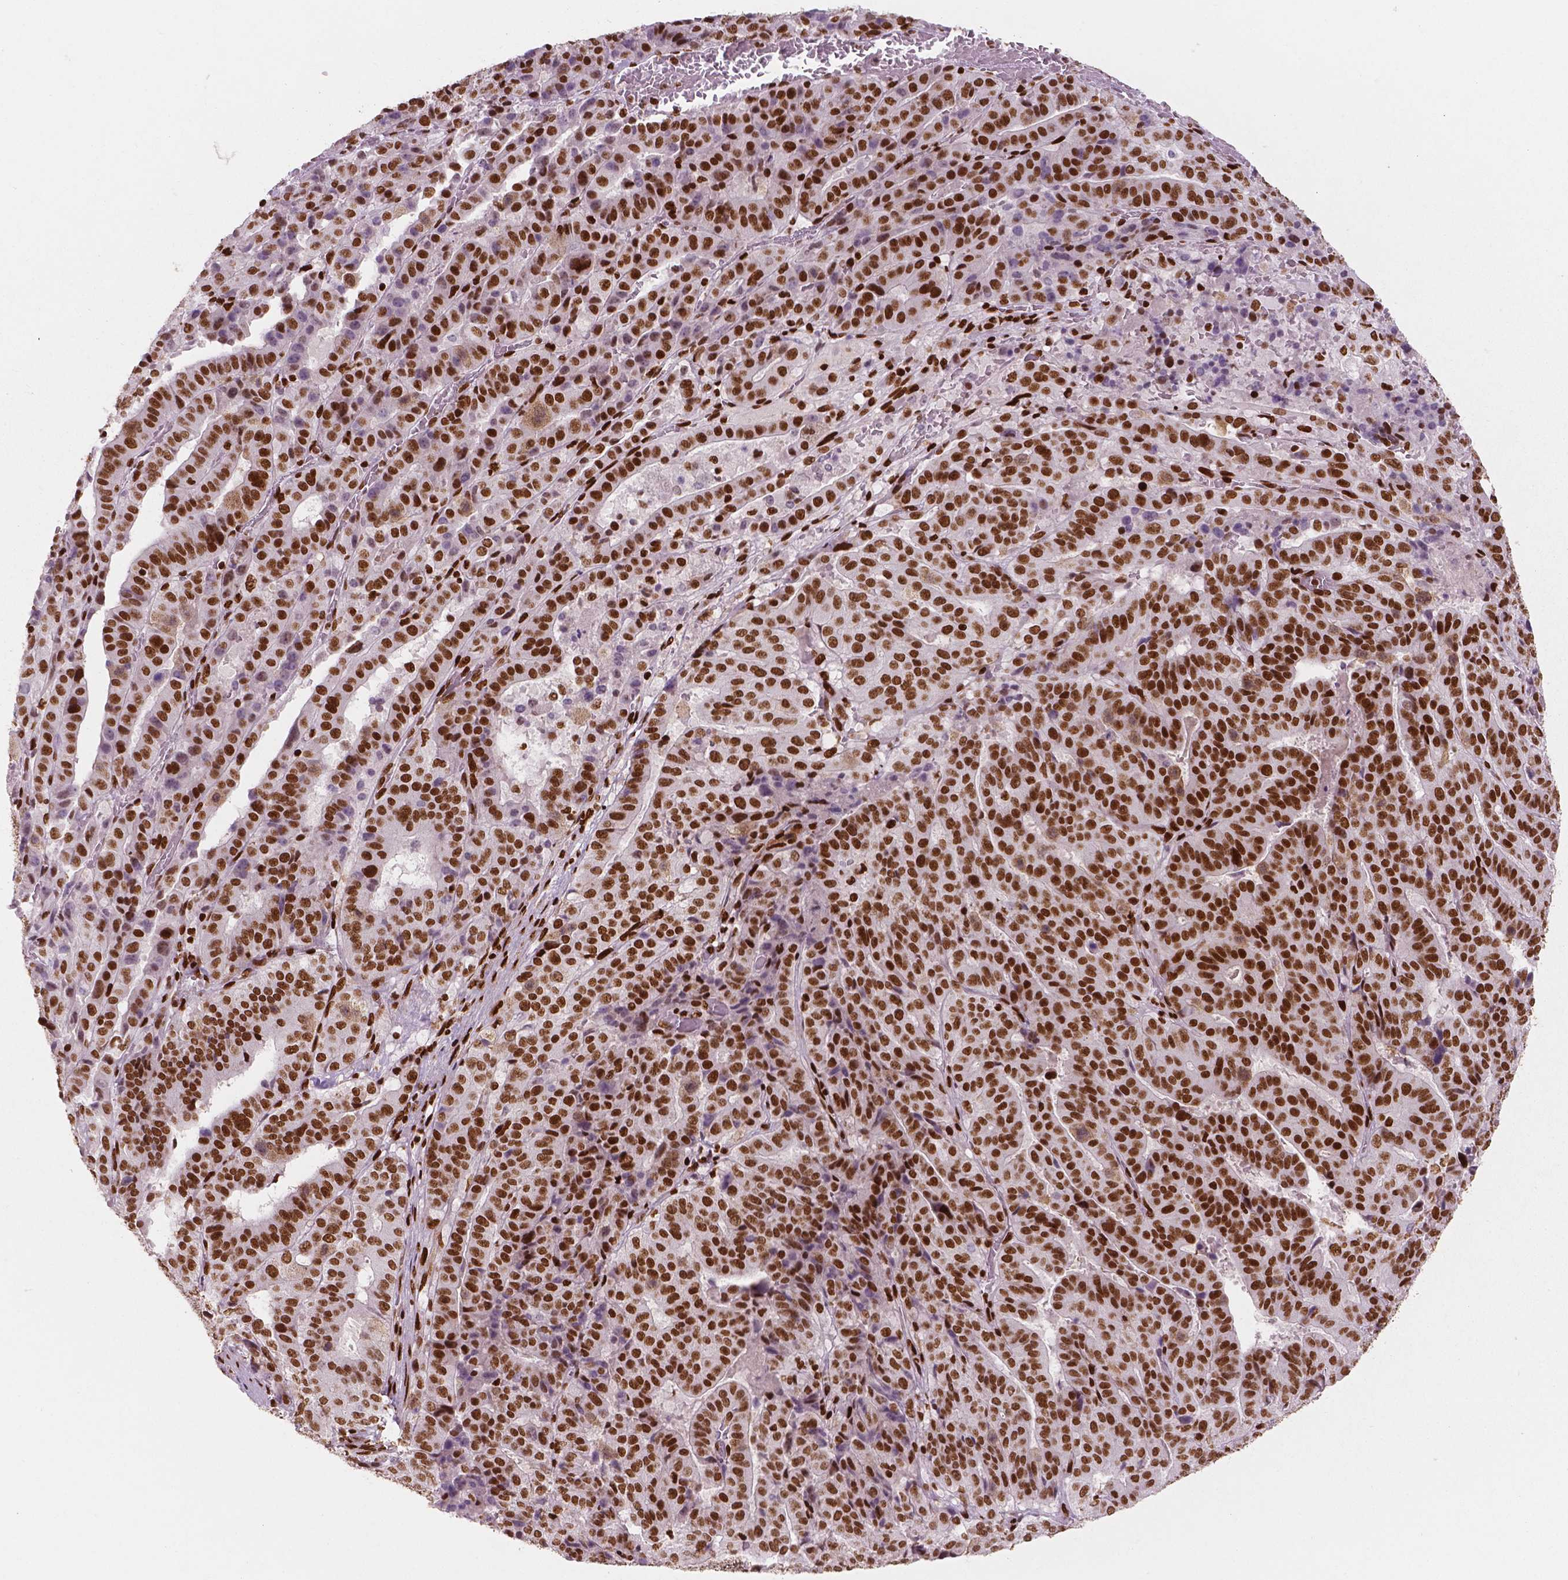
{"staining": {"intensity": "strong", "quantity": ">75%", "location": "nuclear"}, "tissue": "stomach cancer", "cell_type": "Tumor cells", "image_type": "cancer", "snomed": [{"axis": "morphology", "description": "Adenocarcinoma, NOS"}, {"axis": "topography", "description": "Stomach"}], "caption": "Immunohistochemistry (IHC) of human stomach cancer (adenocarcinoma) reveals high levels of strong nuclear expression in about >75% of tumor cells. The staining was performed using DAB to visualize the protein expression in brown, while the nuclei were stained in blue with hematoxylin (Magnification: 20x).", "gene": "BRD4", "patient": {"sex": "male", "age": 48}}